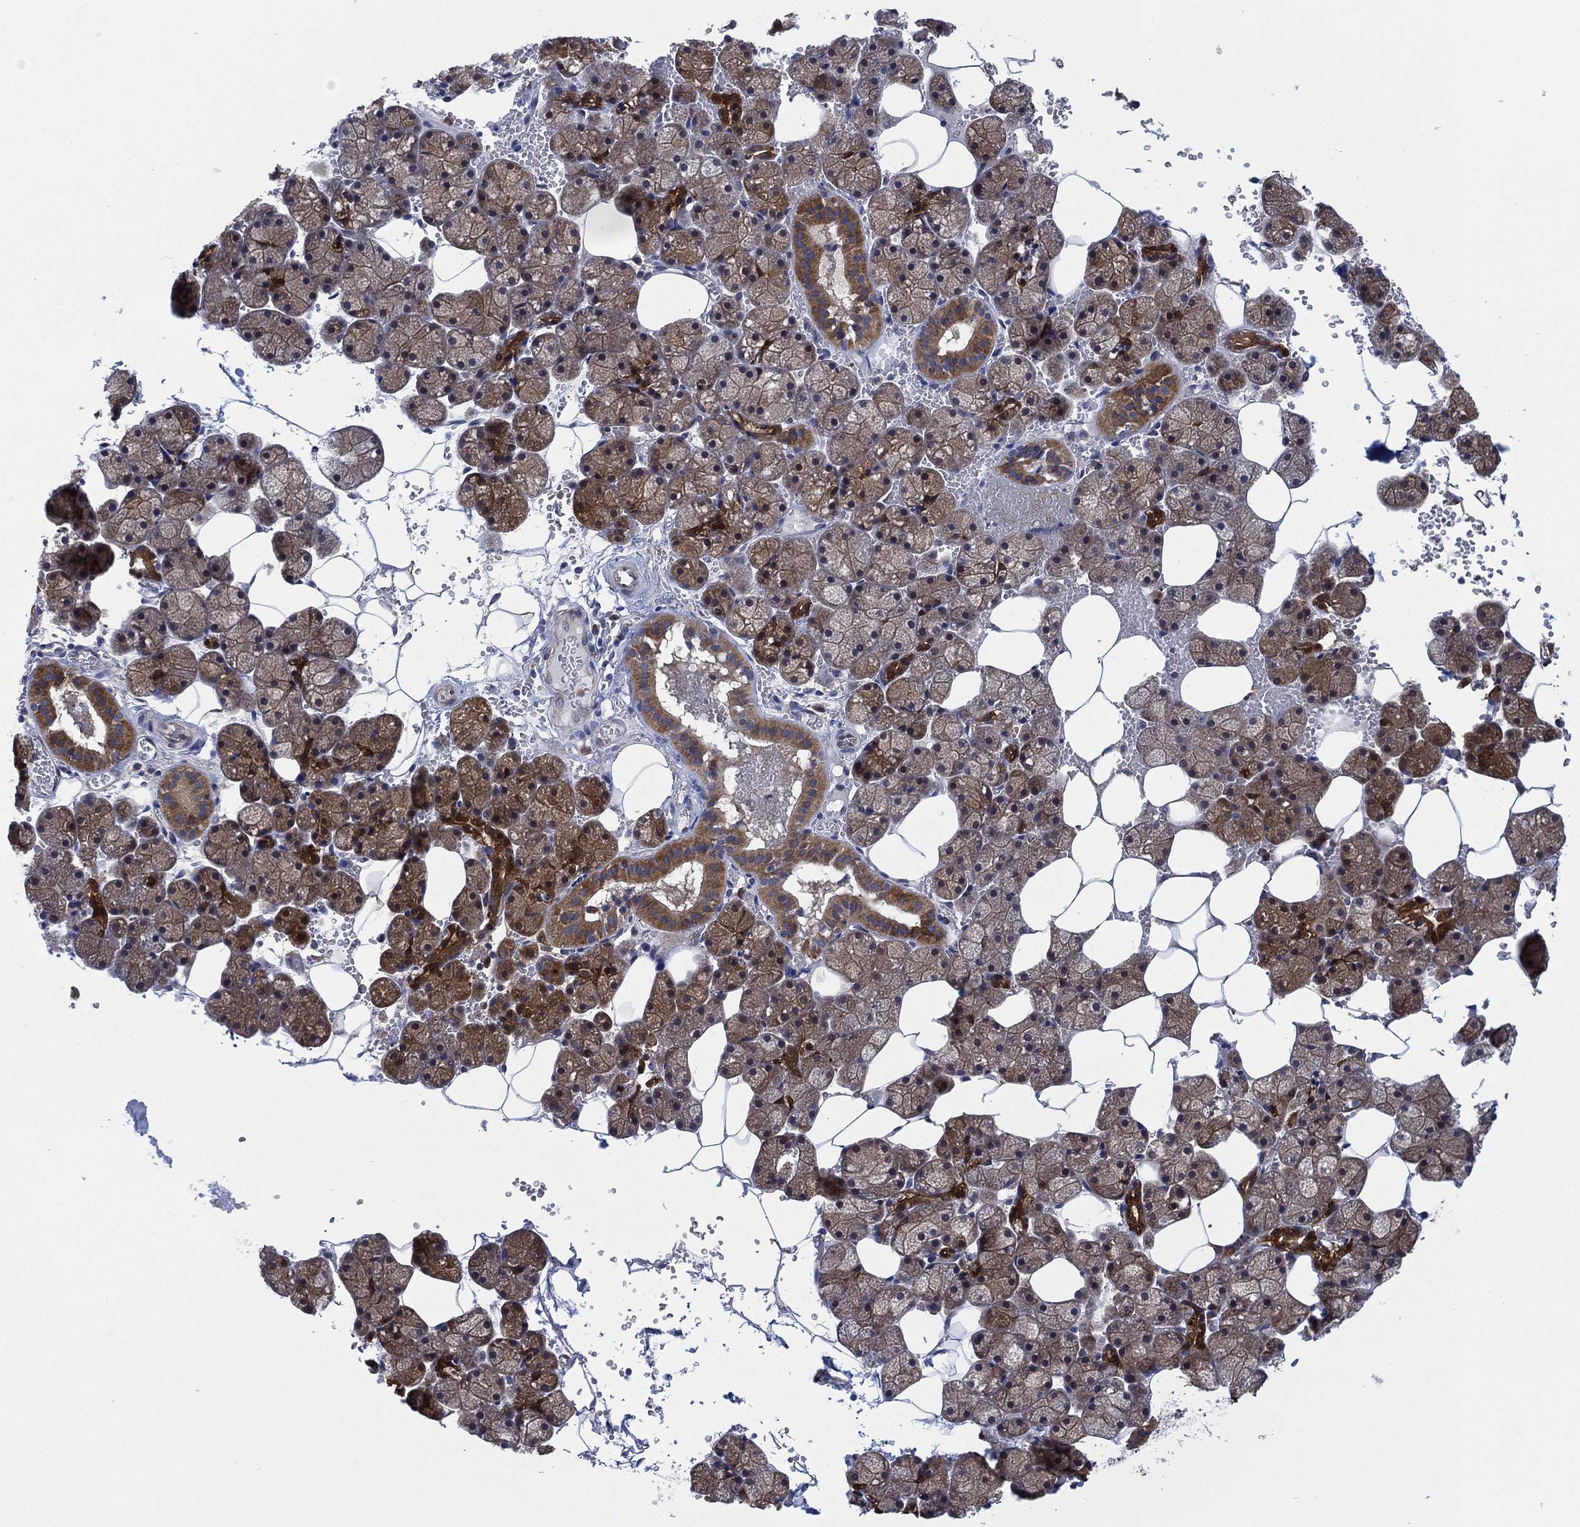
{"staining": {"intensity": "moderate", "quantity": ">75%", "location": "cytoplasmic/membranous"}, "tissue": "salivary gland", "cell_type": "Glandular cells", "image_type": "normal", "snomed": [{"axis": "morphology", "description": "Normal tissue, NOS"}, {"axis": "topography", "description": "Salivary gland"}], "caption": "Brown immunohistochemical staining in normal human salivary gland displays moderate cytoplasmic/membranous positivity in approximately >75% of glandular cells.", "gene": "FES", "patient": {"sex": "male", "age": 38}}